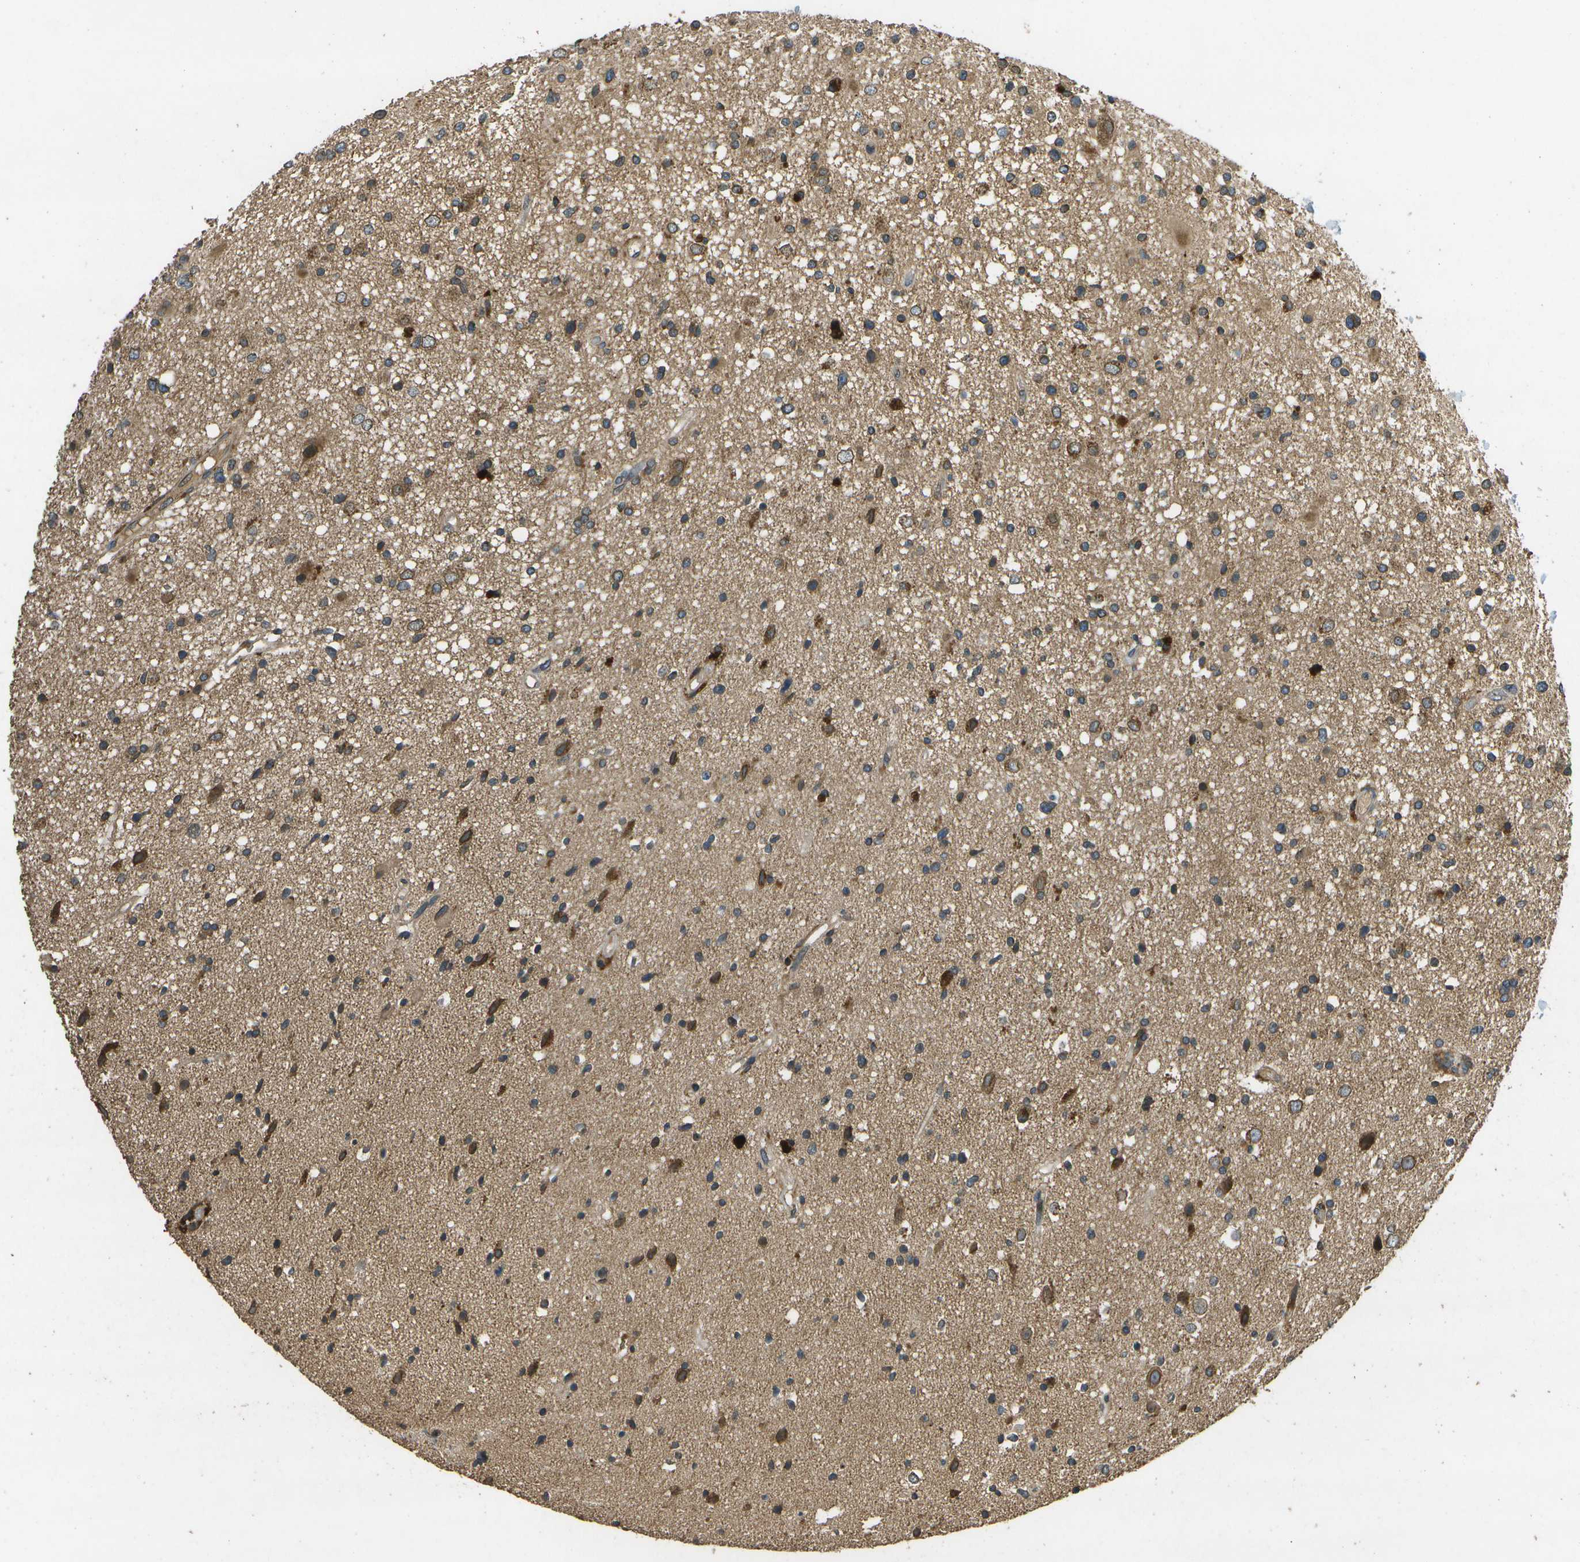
{"staining": {"intensity": "moderate", "quantity": ">75%", "location": "cytoplasmic/membranous"}, "tissue": "glioma", "cell_type": "Tumor cells", "image_type": "cancer", "snomed": [{"axis": "morphology", "description": "Glioma, malignant, High grade"}, {"axis": "topography", "description": "Brain"}], "caption": "A medium amount of moderate cytoplasmic/membranous expression is identified in approximately >75% of tumor cells in glioma tissue.", "gene": "HFE", "patient": {"sex": "male", "age": 33}}